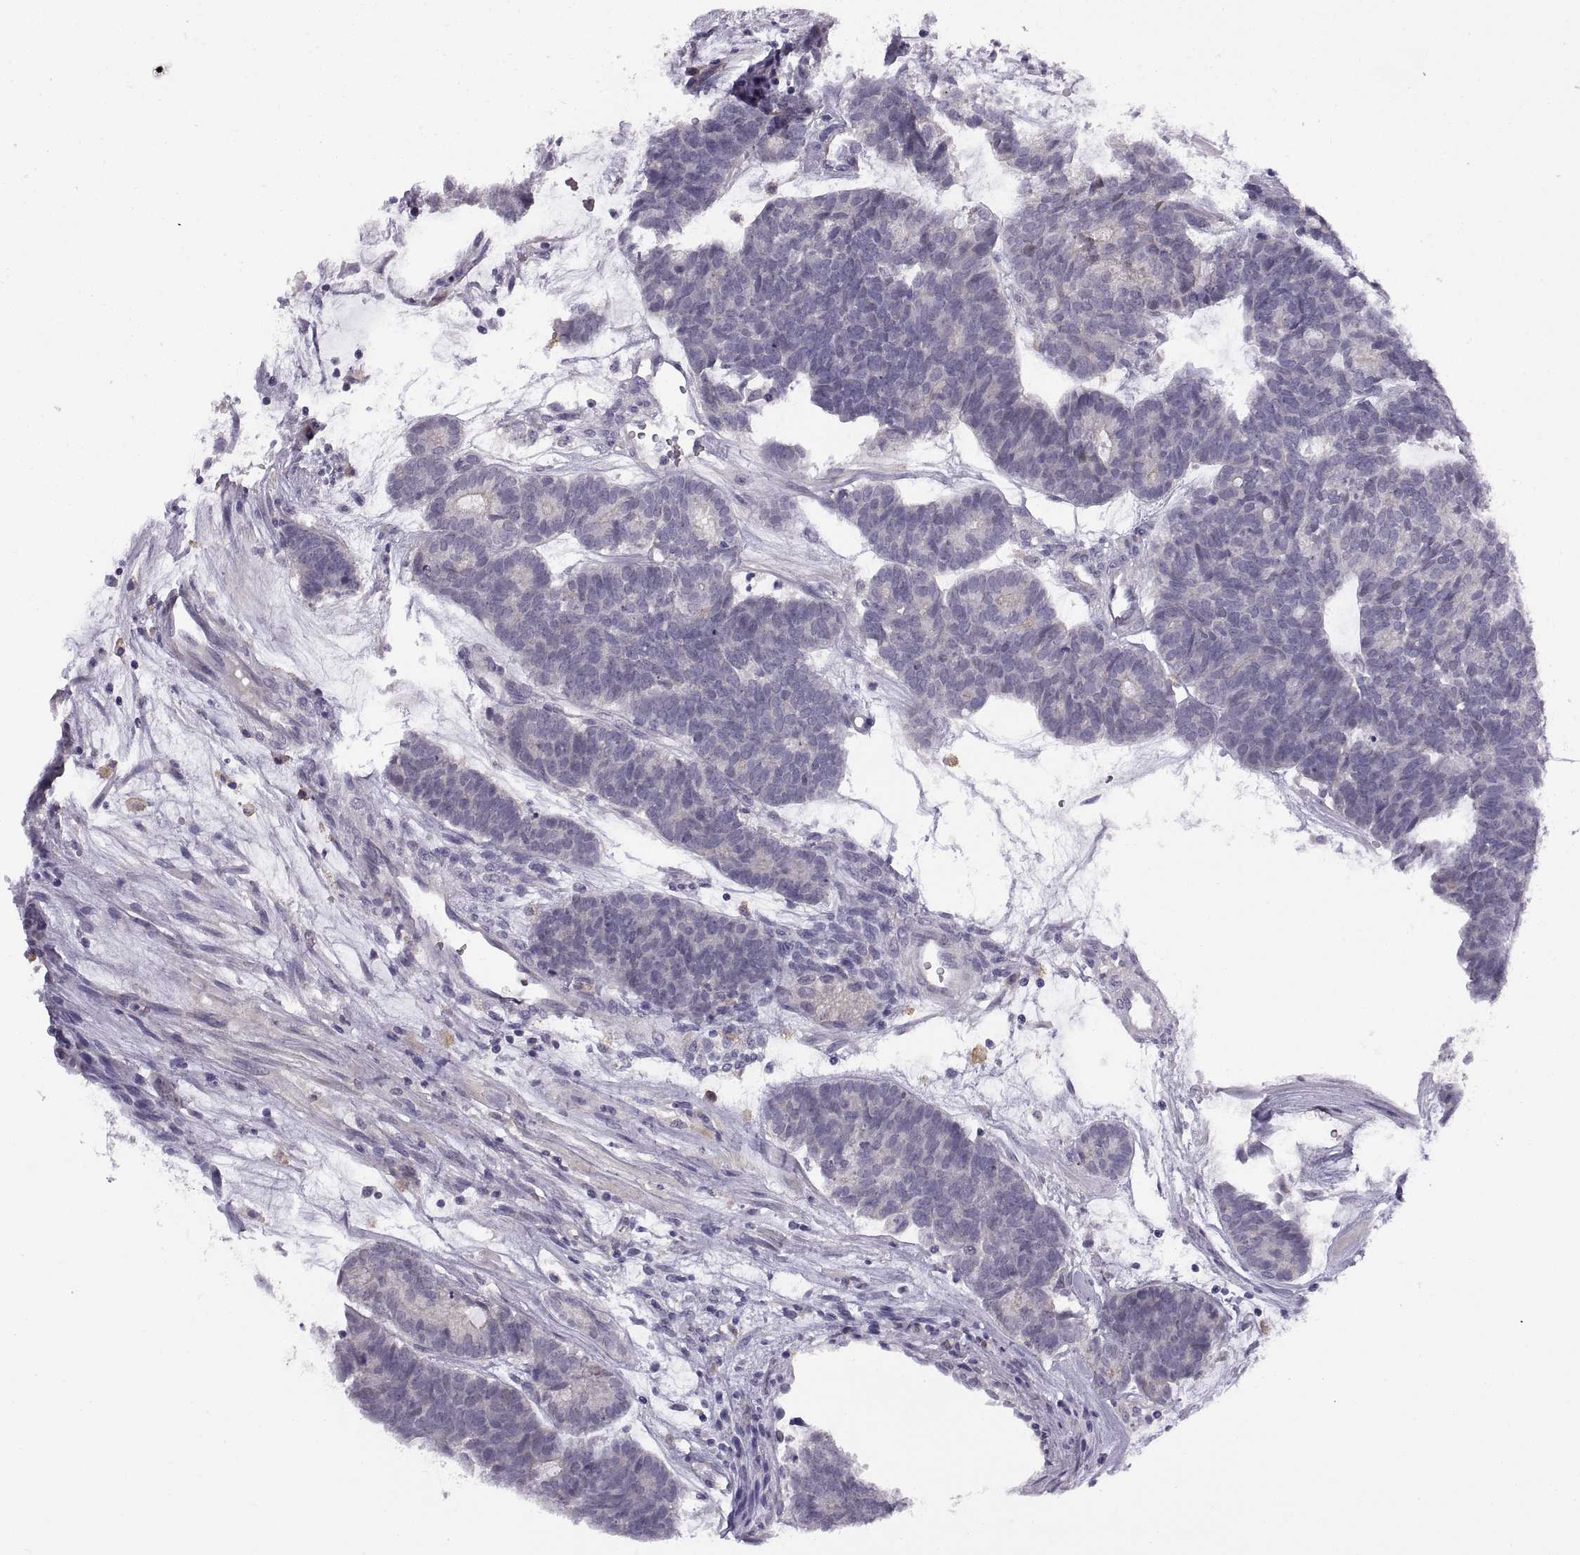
{"staining": {"intensity": "negative", "quantity": "none", "location": "none"}, "tissue": "head and neck cancer", "cell_type": "Tumor cells", "image_type": "cancer", "snomed": [{"axis": "morphology", "description": "Adenocarcinoma, NOS"}, {"axis": "topography", "description": "Head-Neck"}], "caption": "This is a image of immunohistochemistry staining of head and neck adenocarcinoma, which shows no expression in tumor cells.", "gene": "MEIOC", "patient": {"sex": "female", "age": 81}}